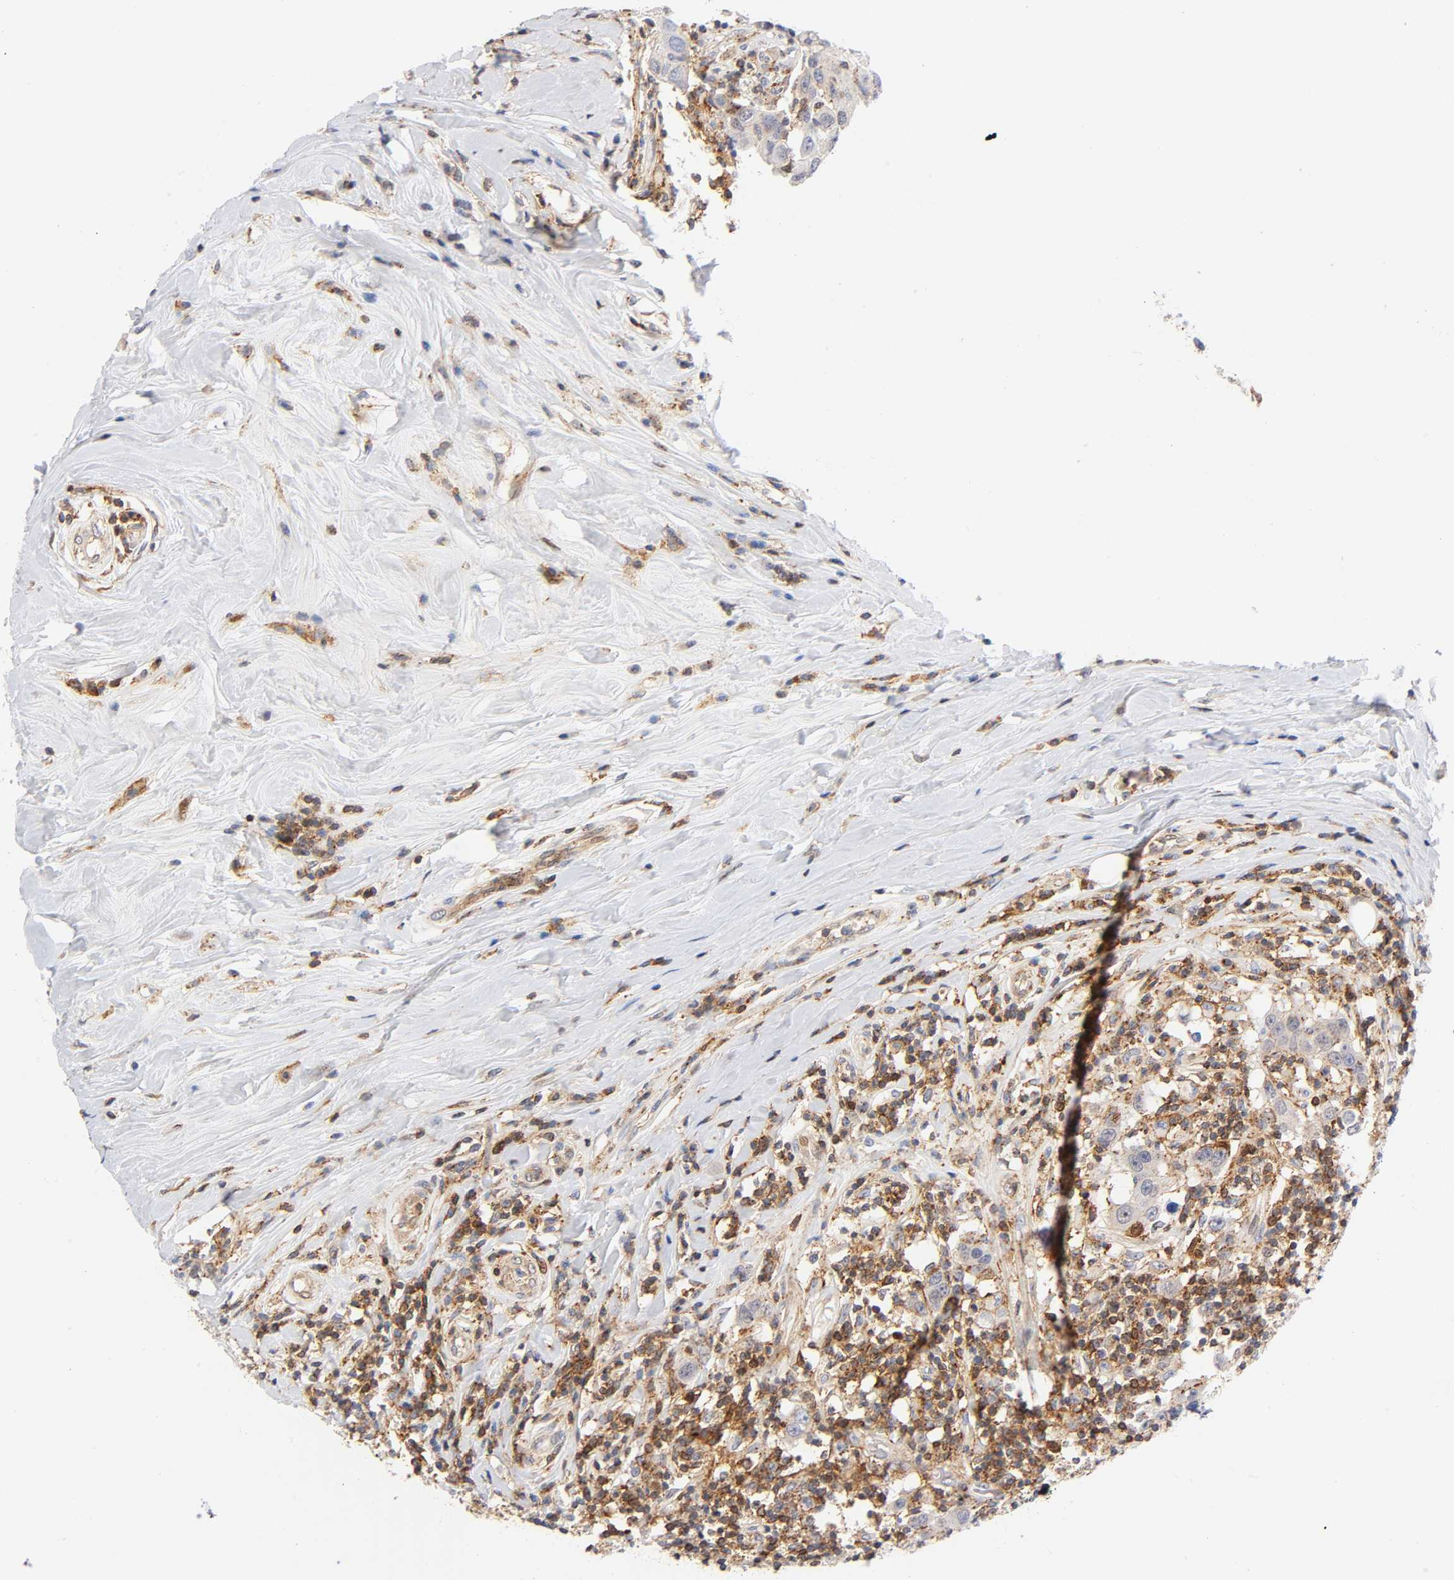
{"staining": {"intensity": "weak", "quantity": "25%-75%", "location": "cytoplasmic/membranous"}, "tissue": "breast cancer", "cell_type": "Tumor cells", "image_type": "cancer", "snomed": [{"axis": "morphology", "description": "Duct carcinoma"}, {"axis": "topography", "description": "Breast"}], "caption": "Immunohistochemical staining of breast cancer (invasive ductal carcinoma) demonstrates low levels of weak cytoplasmic/membranous positivity in approximately 25%-75% of tumor cells. Immunohistochemistry stains the protein in brown and the nuclei are stained blue.", "gene": "ANXA7", "patient": {"sex": "female", "age": 27}}